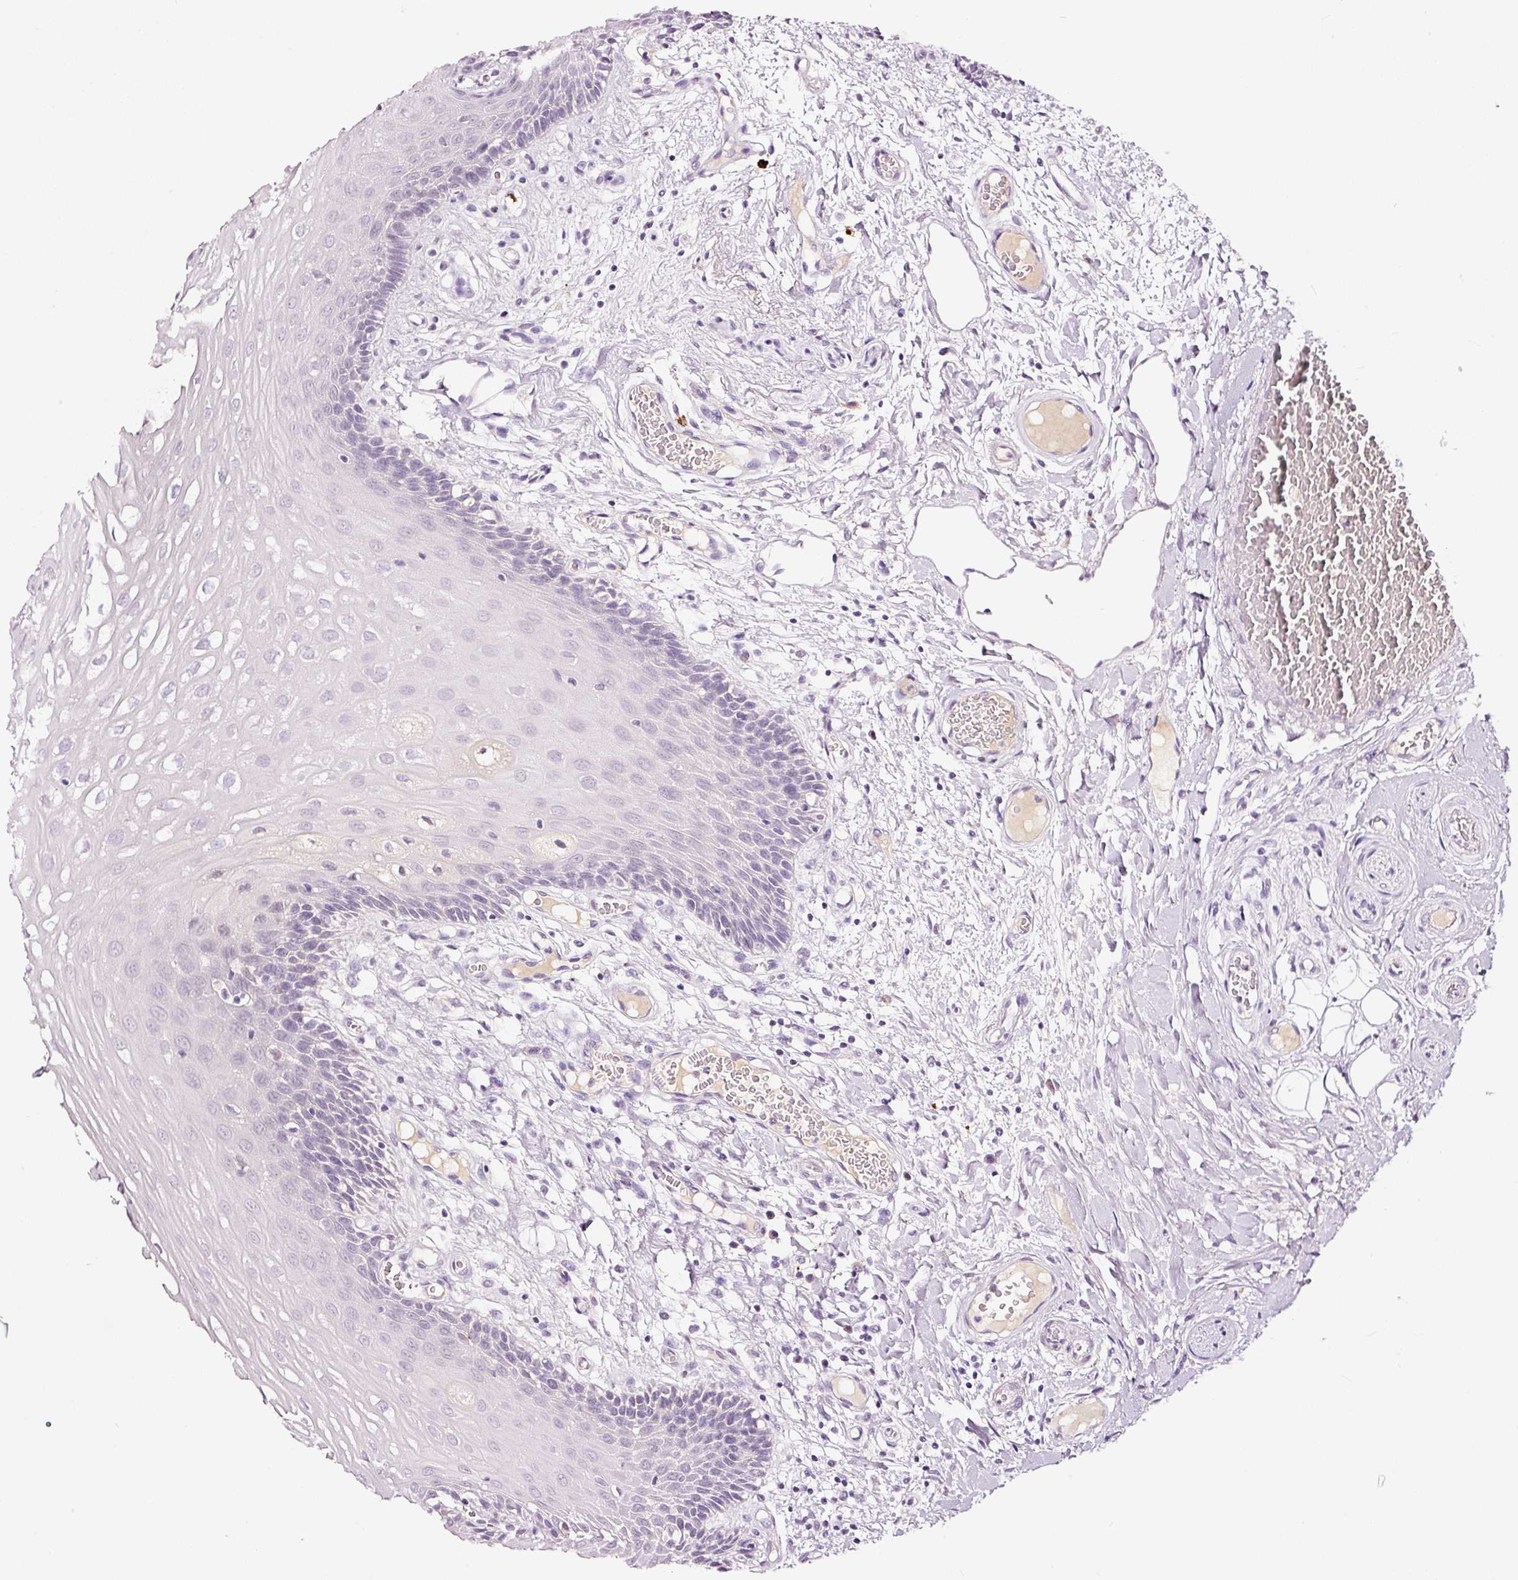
{"staining": {"intensity": "negative", "quantity": "none", "location": "none"}, "tissue": "oral mucosa", "cell_type": "Squamous epithelial cells", "image_type": "normal", "snomed": [{"axis": "morphology", "description": "Normal tissue, NOS"}, {"axis": "topography", "description": "Oral tissue"}, {"axis": "topography", "description": "Tounge, NOS"}], "caption": "This photomicrograph is of unremarkable oral mucosa stained with immunohistochemistry (IHC) to label a protein in brown with the nuclei are counter-stained blue. There is no staining in squamous epithelial cells. (Brightfield microscopy of DAB immunohistochemistry (IHC) at high magnification).", "gene": "LAMP3", "patient": {"sex": "female", "age": 60}}